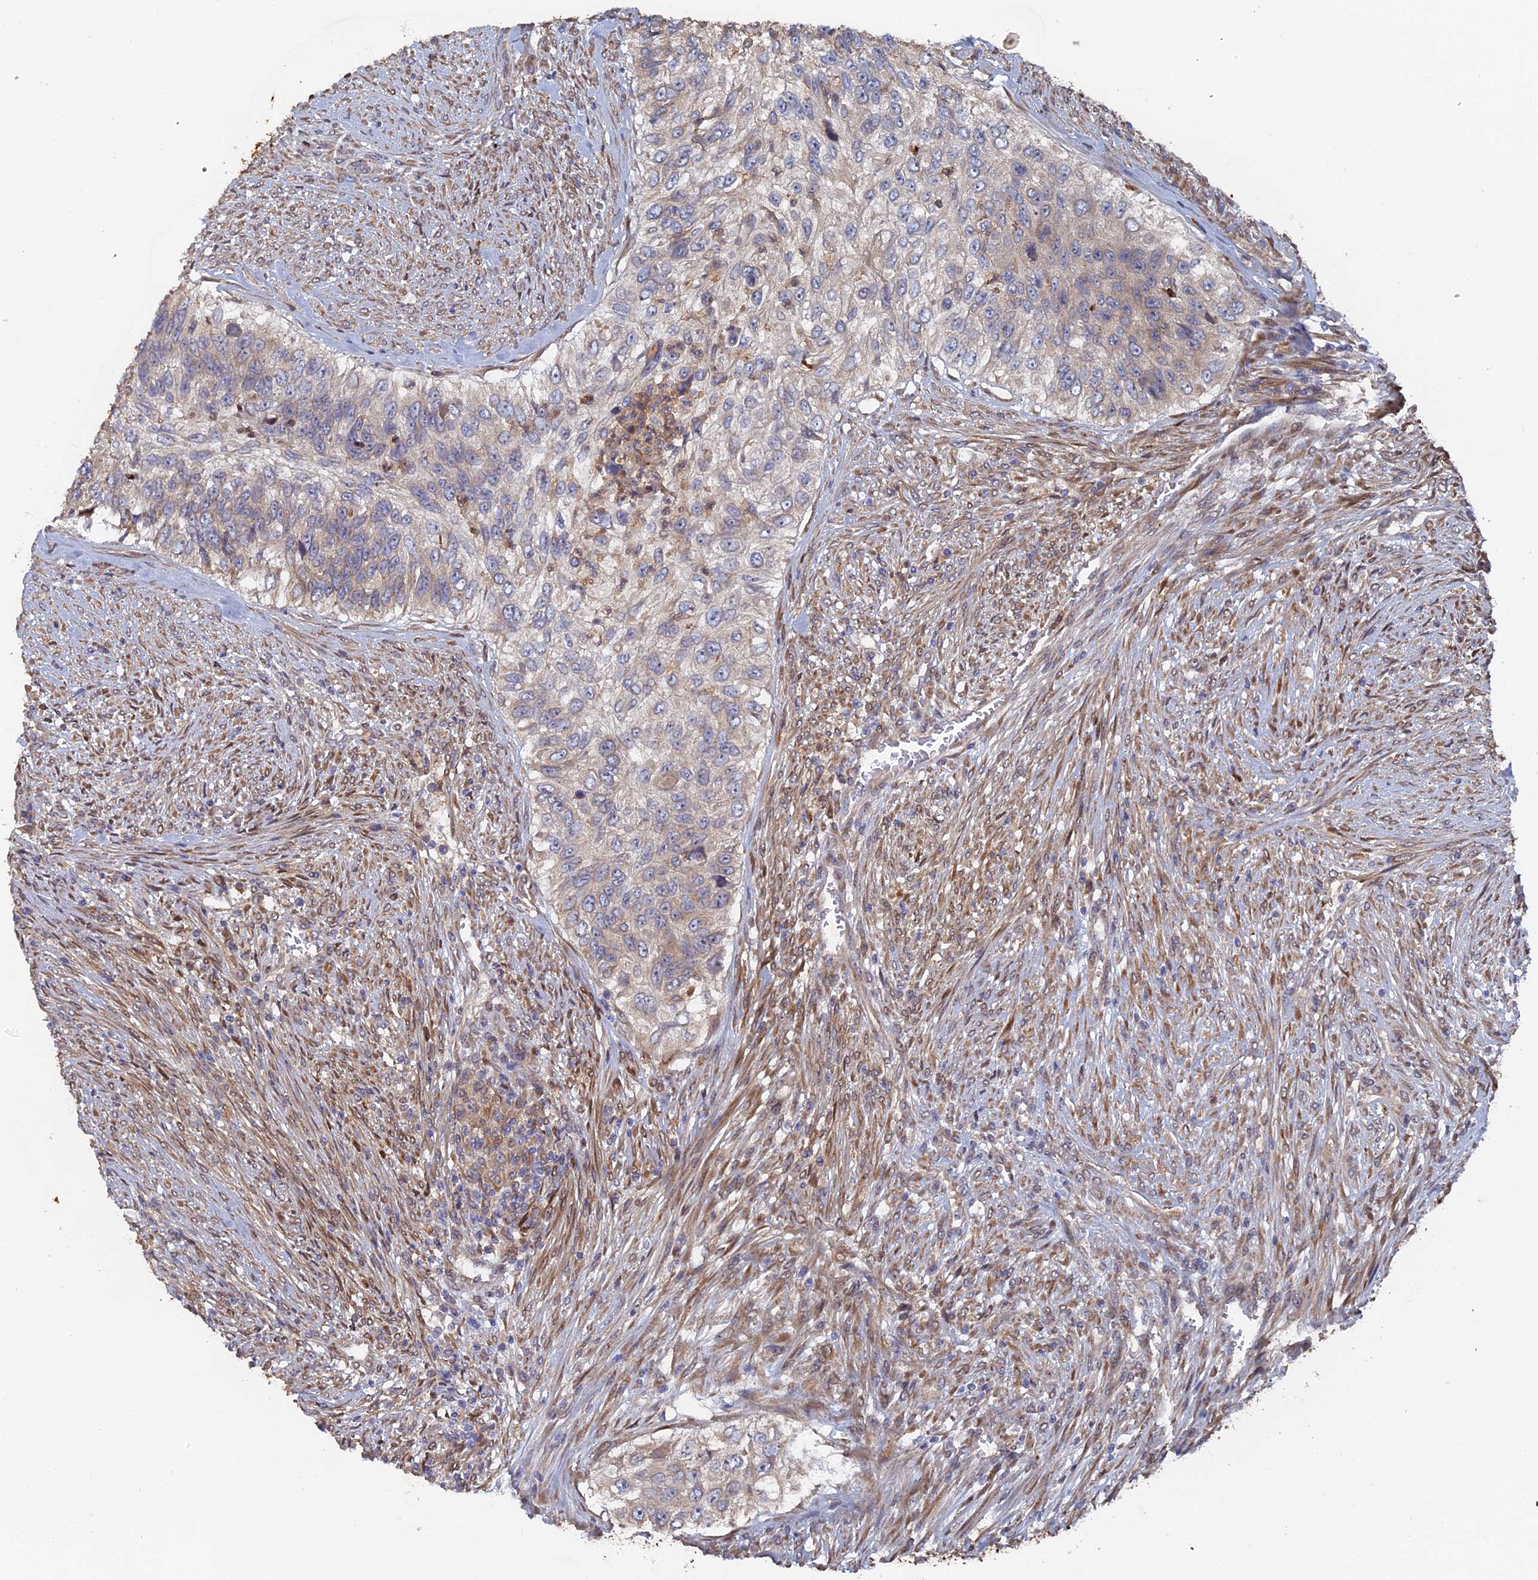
{"staining": {"intensity": "weak", "quantity": "<25%", "location": "cytoplasmic/membranous"}, "tissue": "urothelial cancer", "cell_type": "Tumor cells", "image_type": "cancer", "snomed": [{"axis": "morphology", "description": "Urothelial carcinoma, High grade"}, {"axis": "topography", "description": "Urinary bladder"}], "caption": "Immunohistochemical staining of human high-grade urothelial carcinoma reveals no significant positivity in tumor cells.", "gene": "VPS37C", "patient": {"sex": "female", "age": 60}}